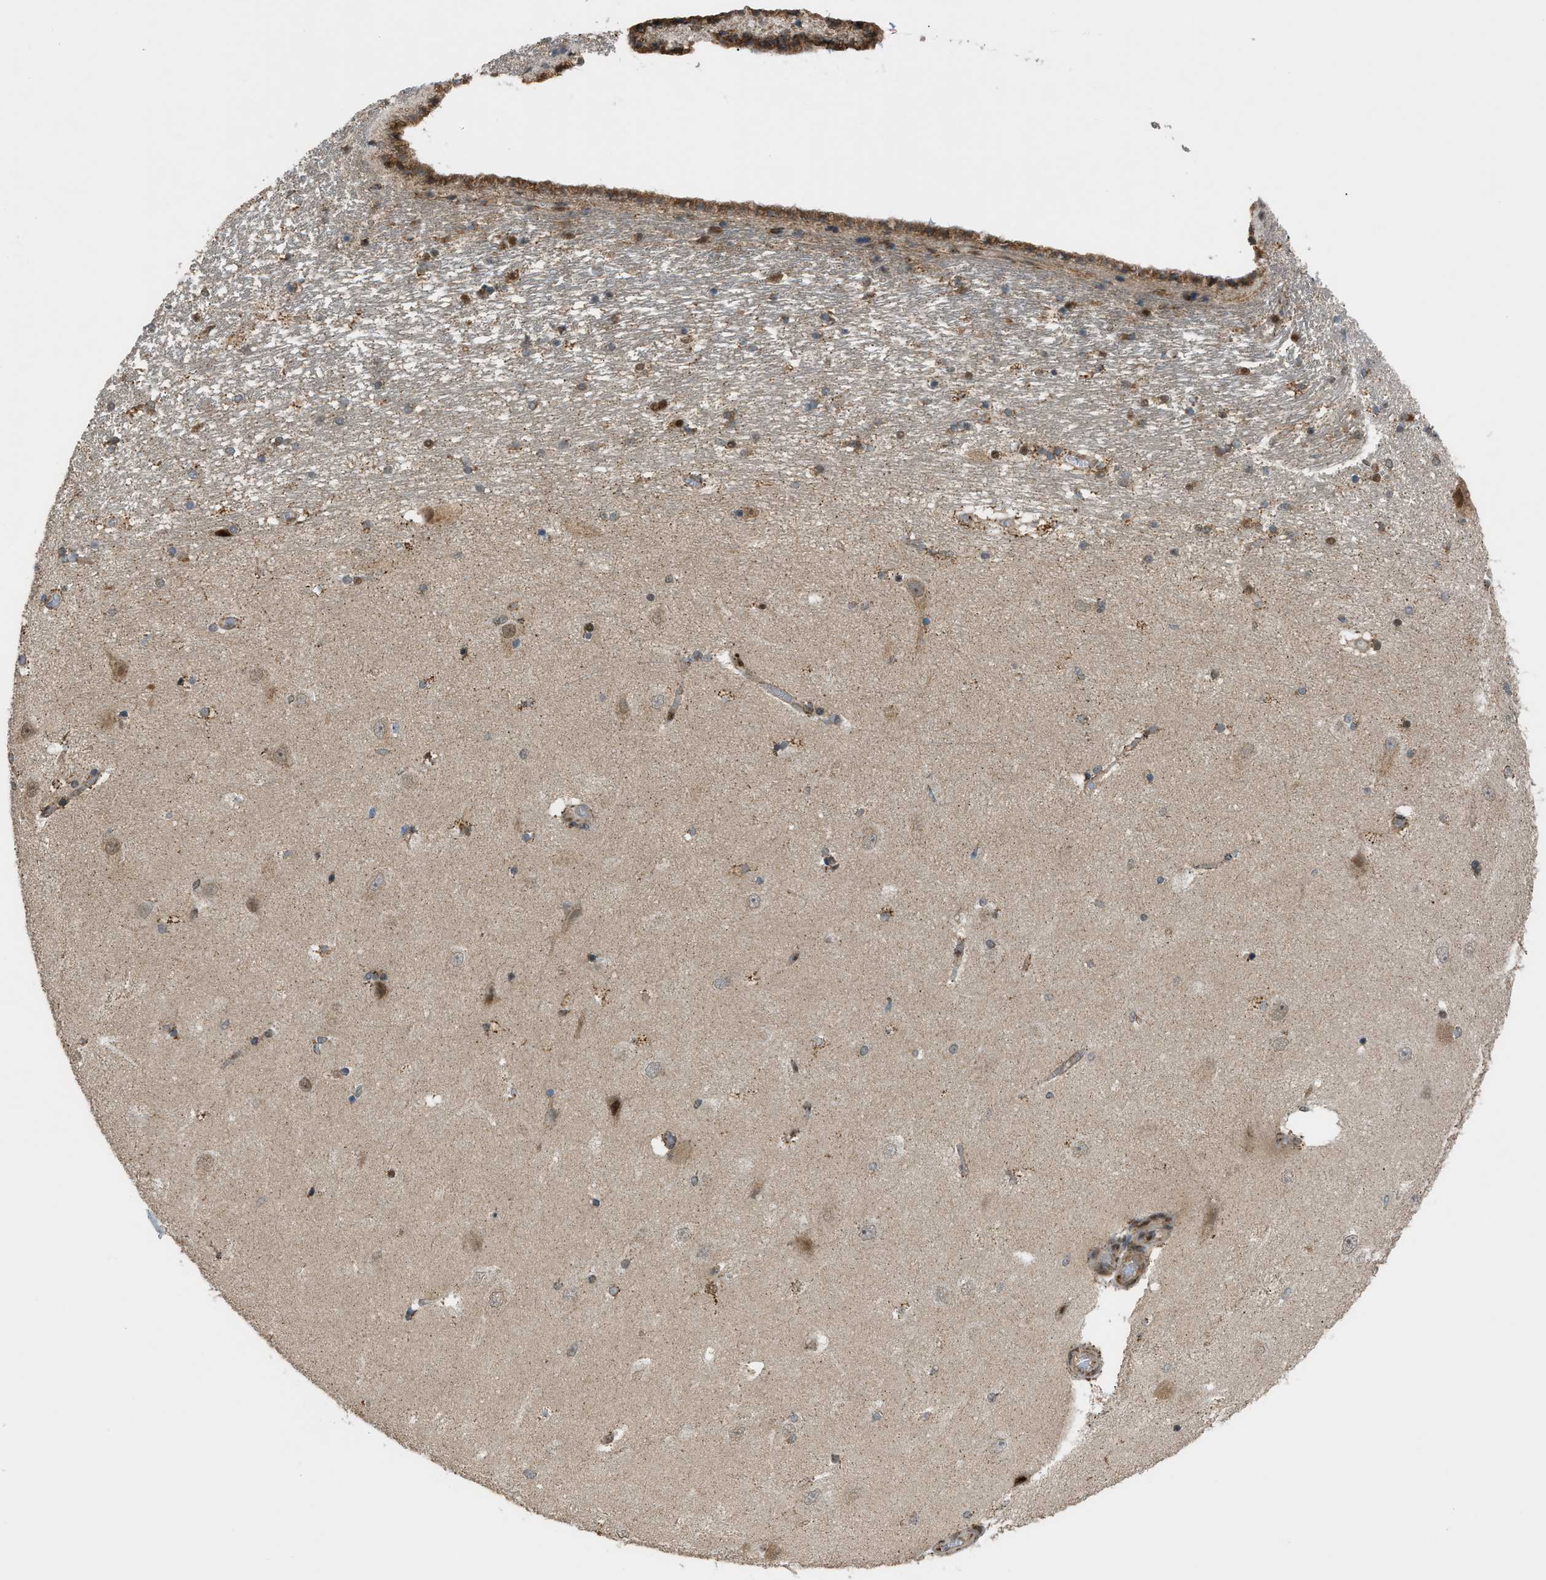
{"staining": {"intensity": "weak", "quantity": "<25%", "location": "cytoplasmic/membranous"}, "tissue": "hippocampus", "cell_type": "Glial cells", "image_type": "normal", "snomed": [{"axis": "morphology", "description": "Normal tissue, NOS"}, {"axis": "topography", "description": "Hippocampus"}], "caption": "A high-resolution photomicrograph shows IHC staining of unremarkable hippocampus, which shows no significant staining in glial cells.", "gene": "CCDC186", "patient": {"sex": "female", "age": 54}}